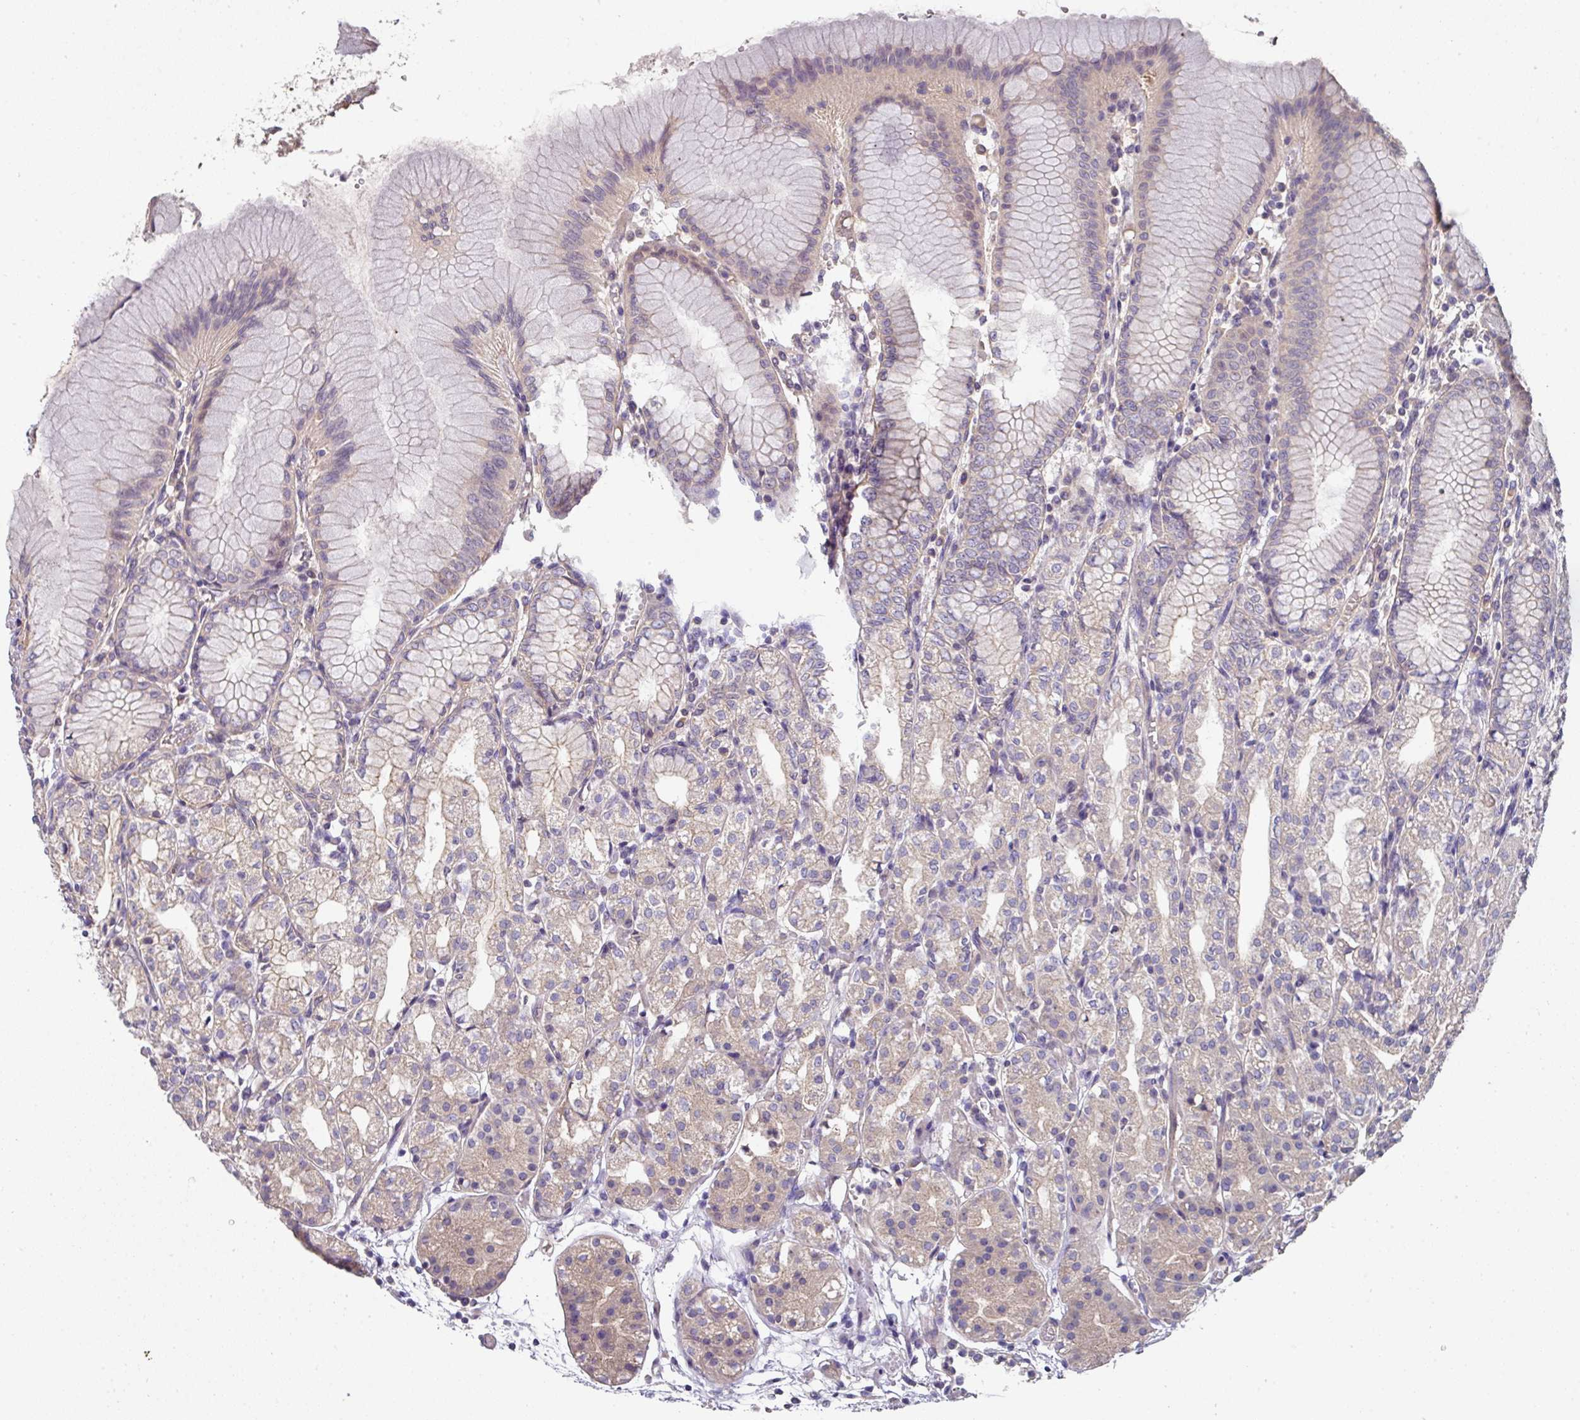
{"staining": {"intensity": "weak", "quantity": "25%-75%", "location": "cytoplasmic/membranous"}, "tissue": "stomach", "cell_type": "Glandular cells", "image_type": "normal", "snomed": [{"axis": "morphology", "description": "Normal tissue, NOS"}, {"axis": "topography", "description": "Stomach"}], "caption": "A low amount of weak cytoplasmic/membranous expression is identified in approximately 25%-75% of glandular cells in benign stomach.", "gene": "C4orf48", "patient": {"sex": "female", "age": 57}}